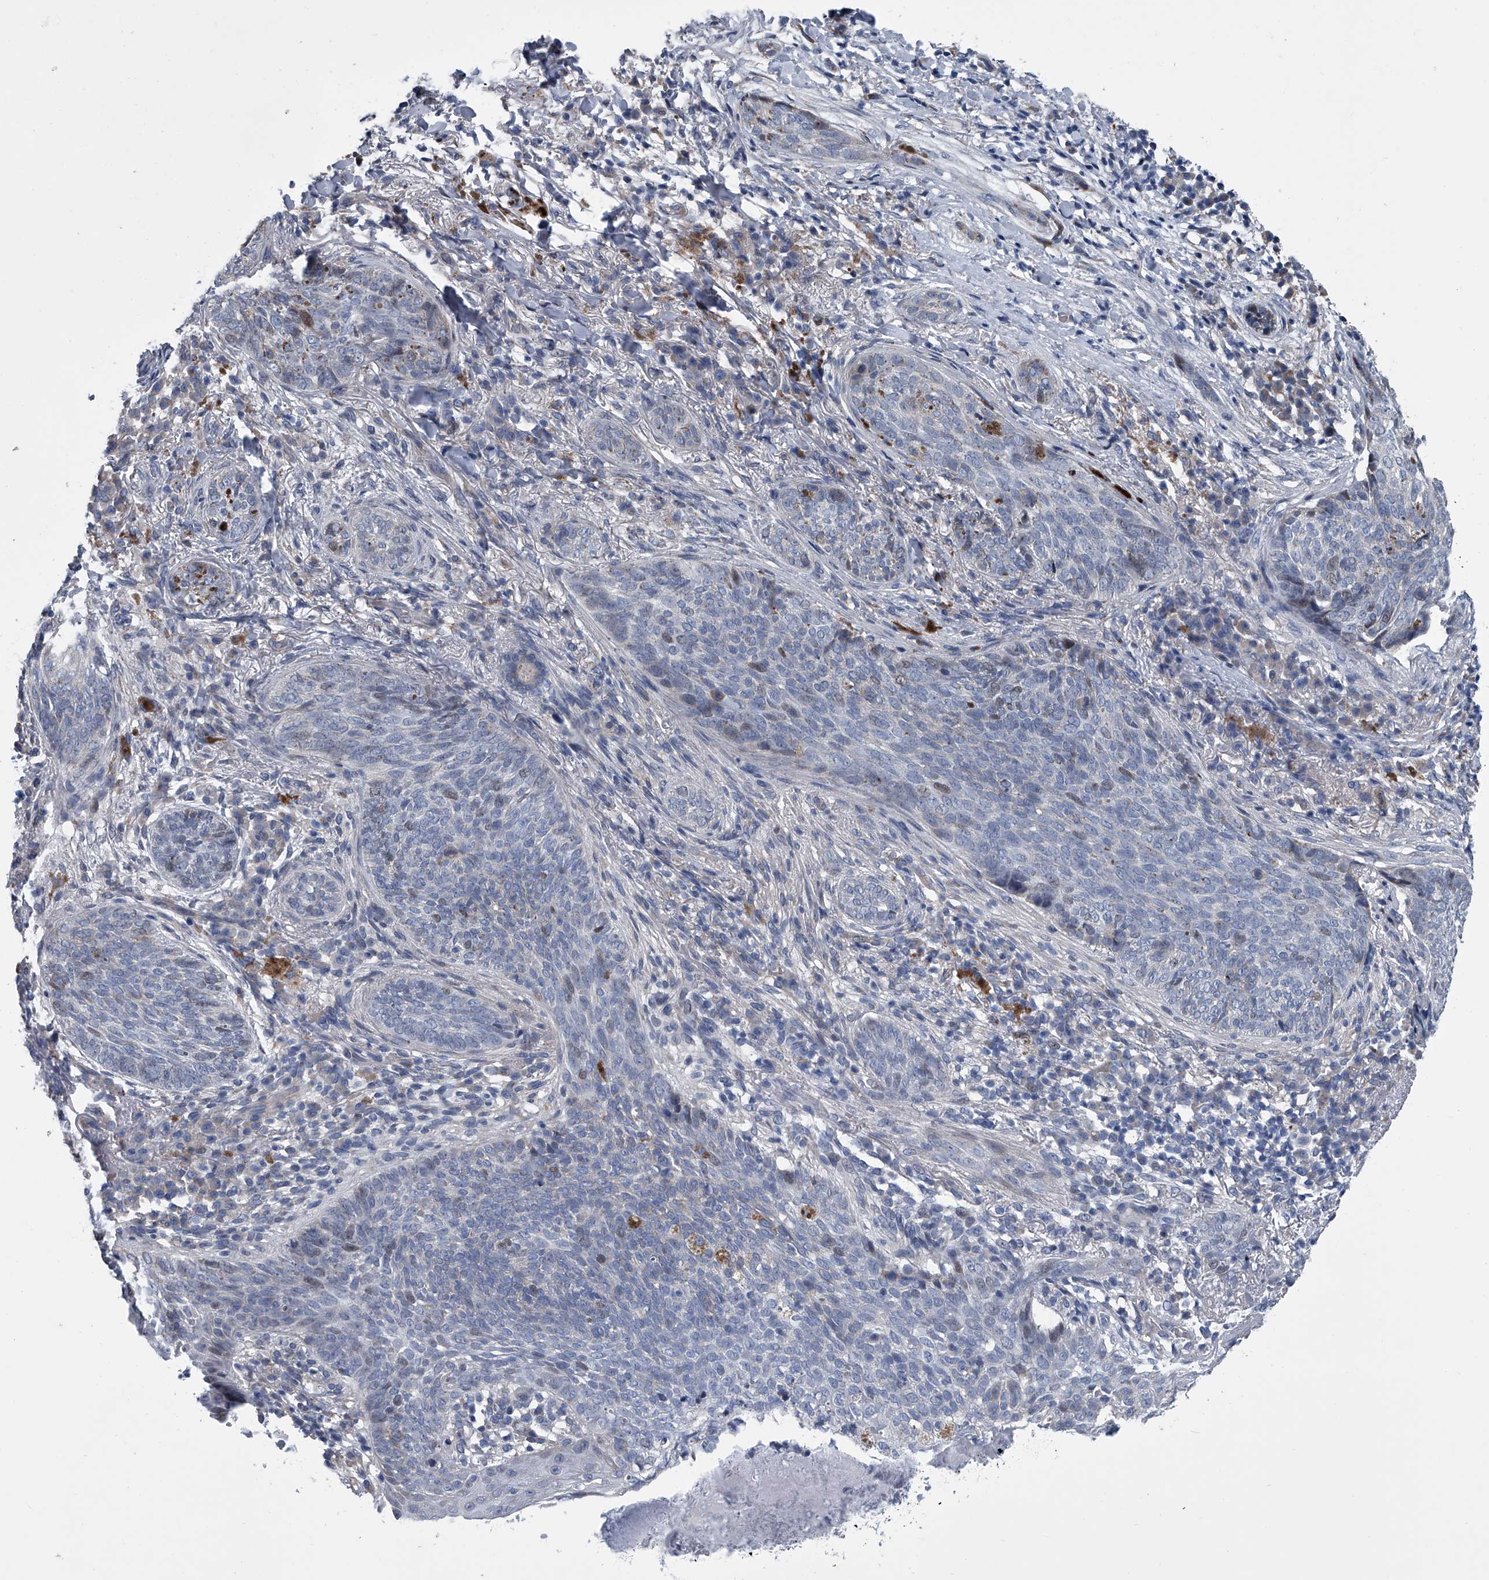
{"staining": {"intensity": "weak", "quantity": "<25%", "location": "nuclear"}, "tissue": "skin cancer", "cell_type": "Tumor cells", "image_type": "cancer", "snomed": [{"axis": "morphology", "description": "Basal cell carcinoma"}, {"axis": "topography", "description": "Skin"}], "caption": "IHC micrograph of skin basal cell carcinoma stained for a protein (brown), which reveals no staining in tumor cells. (DAB (3,3'-diaminobenzidine) immunohistochemistry (IHC) visualized using brightfield microscopy, high magnification).", "gene": "ABCG1", "patient": {"sex": "male", "age": 85}}